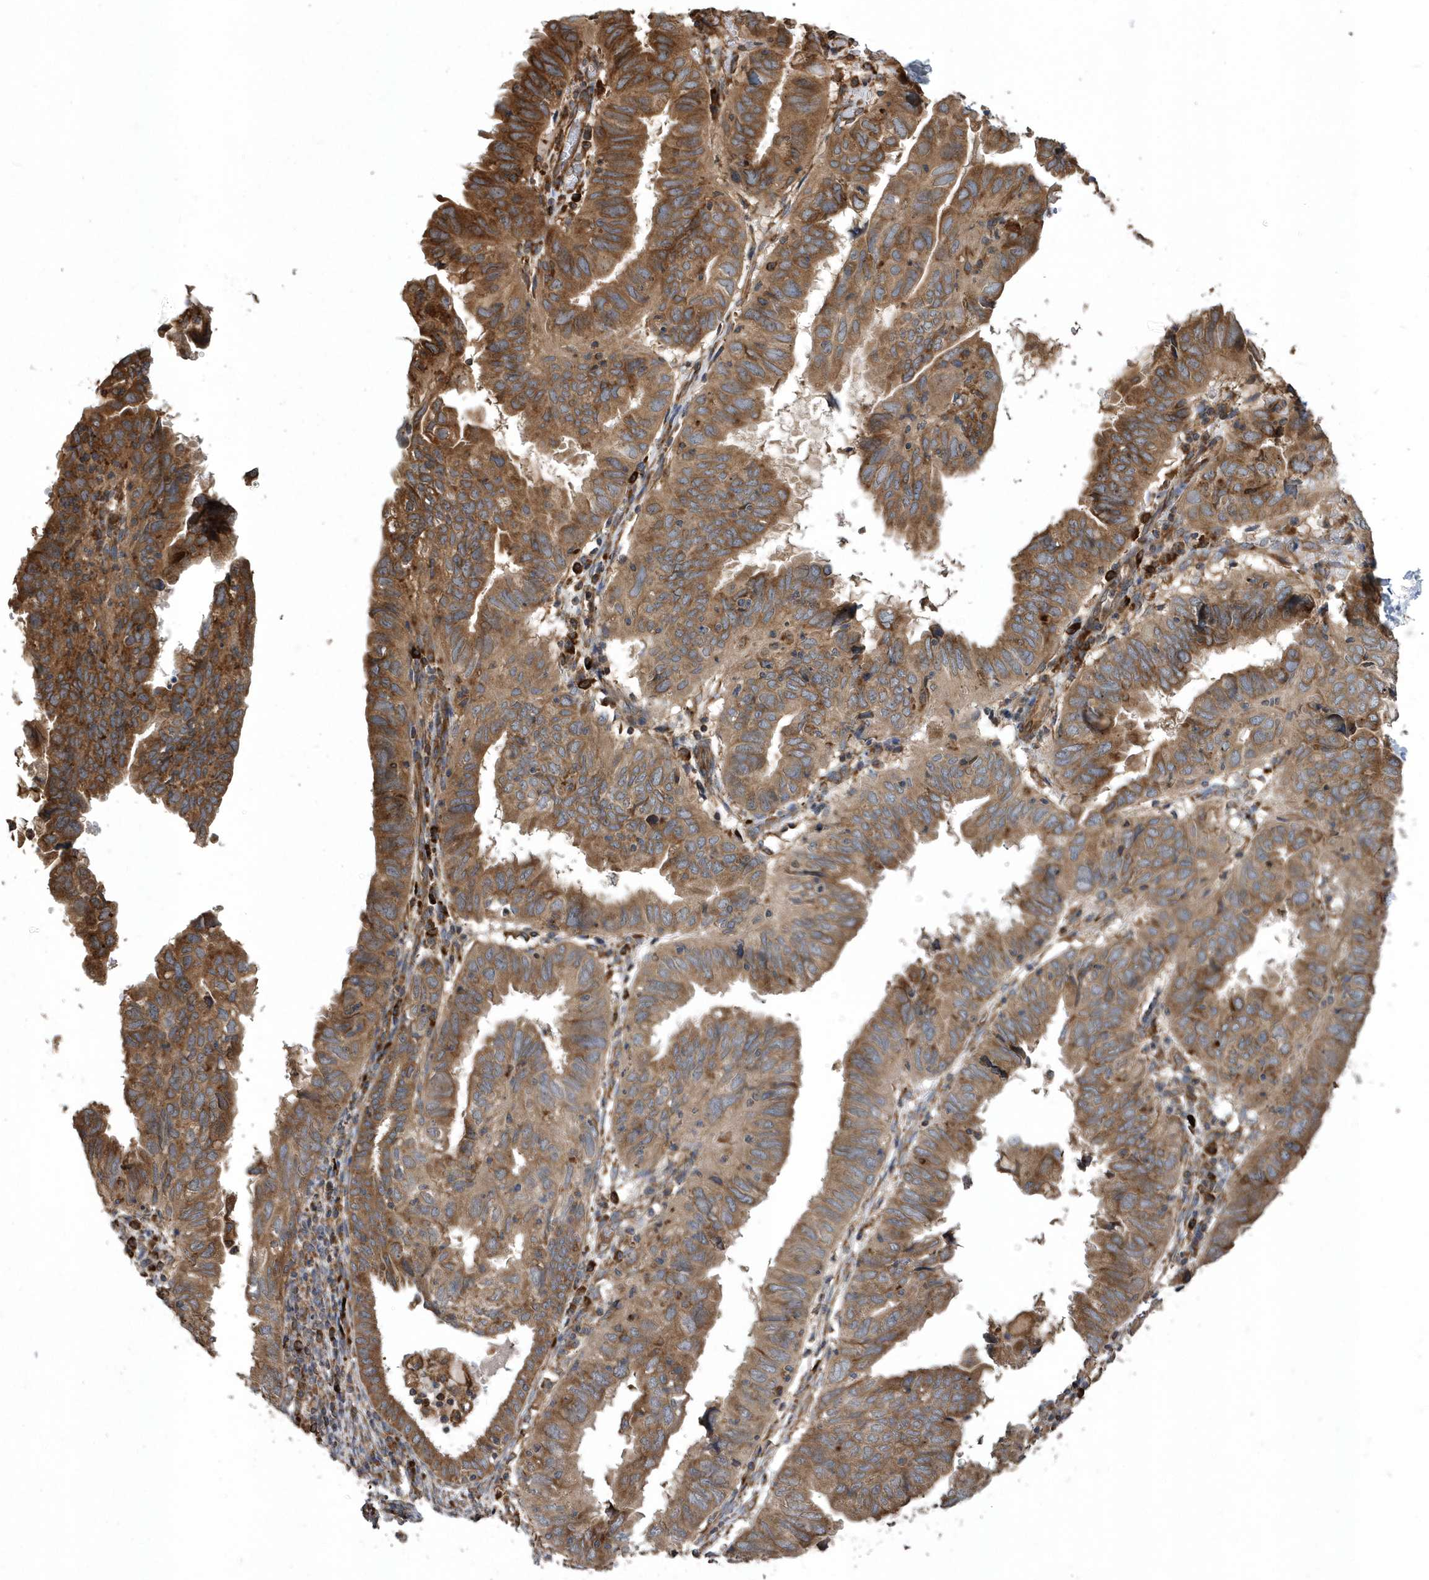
{"staining": {"intensity": "moderate", "quantity": ">75%", "location": "cytoplasmic/membranous"}, "tissue": "endometrial cancer", "cell_type": "Tumor cells", "image_type": "cancer", "snomed": [{"axis": "morphology", "description": "Adenocarcinoma, NOS"}, {"axis": "topography", "description": "Uterus"}], "caption": "Immunohistochemistry (DAB) staining of endometrial cancer (adenocarcinoma) displays moderate cytoplasmic/membranous protein positivity in about >75% of tumor cells. (DAB (3,3'-diaminobenzidine) IHC, brown staining for protein, blue staining for nuclei).", "gene": "WASHC5", "patient": {"sex": "female", "age": 77}}